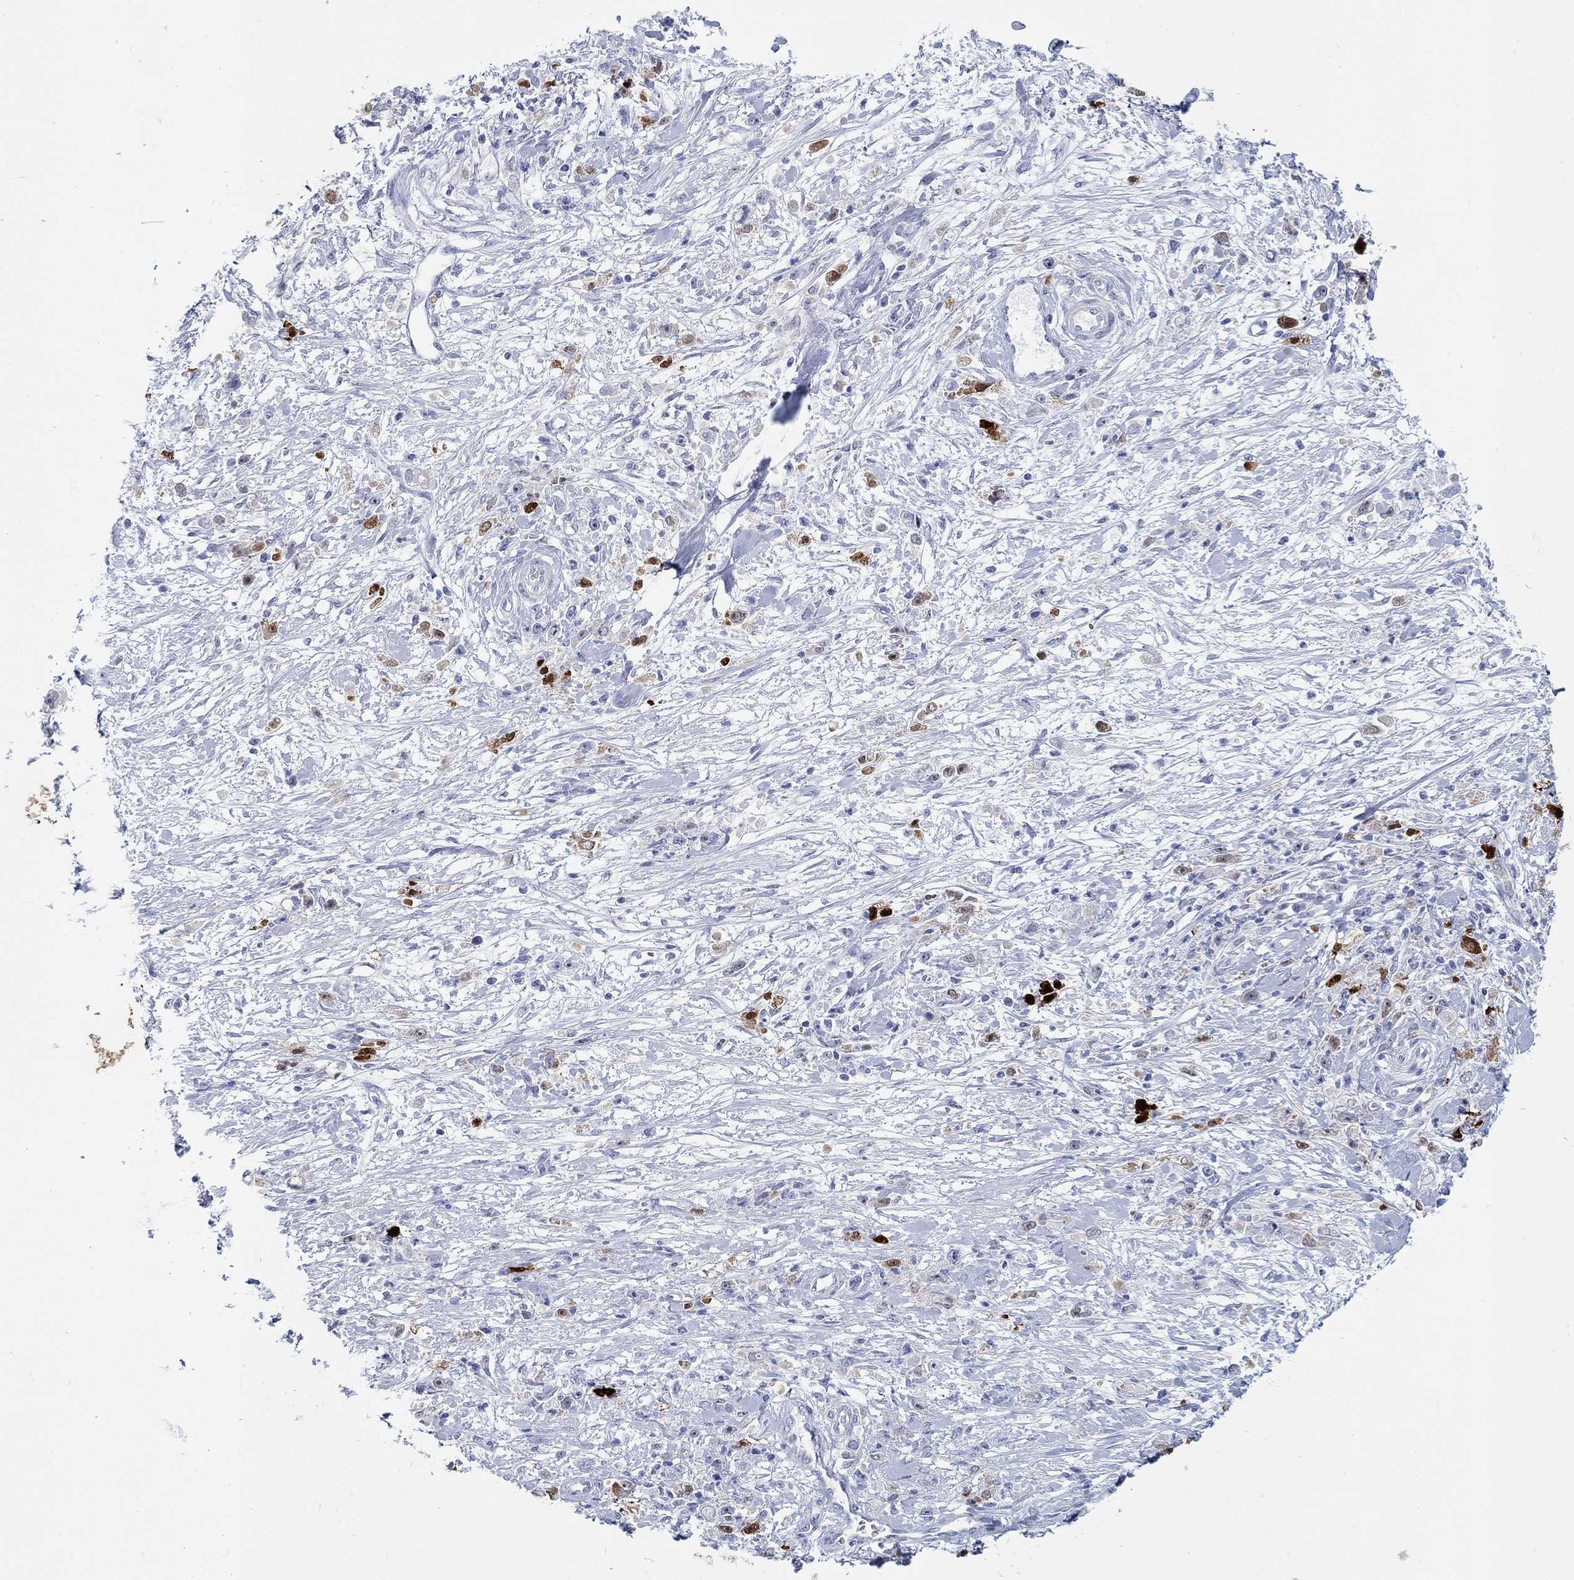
{"staining": {"intensity": "strong", "quantity": "<25%", "location": "cytoplasmic/membranous"}, "tissue": "stomach cancer", "cell_type": "Tumor cells", "image_type": "cancer", "snomed": [{"axis": "morphology", "description": "Adenocarcinoma, NOS"}, {"axis": "topography", "description": "Stomach"}], "caption": "IHC histopathology image of neoplastic tissue: human adenocarcinoma (stomach) stained using IHC reveals medium levels of strong protein expression localized specifically in the cytoplasmic/membranous of tumor cells, appearing as a cytoplasmic/membranous brown color.", "gene": "AKR1C2", "patient": {"sex": "female", "age": 59}}